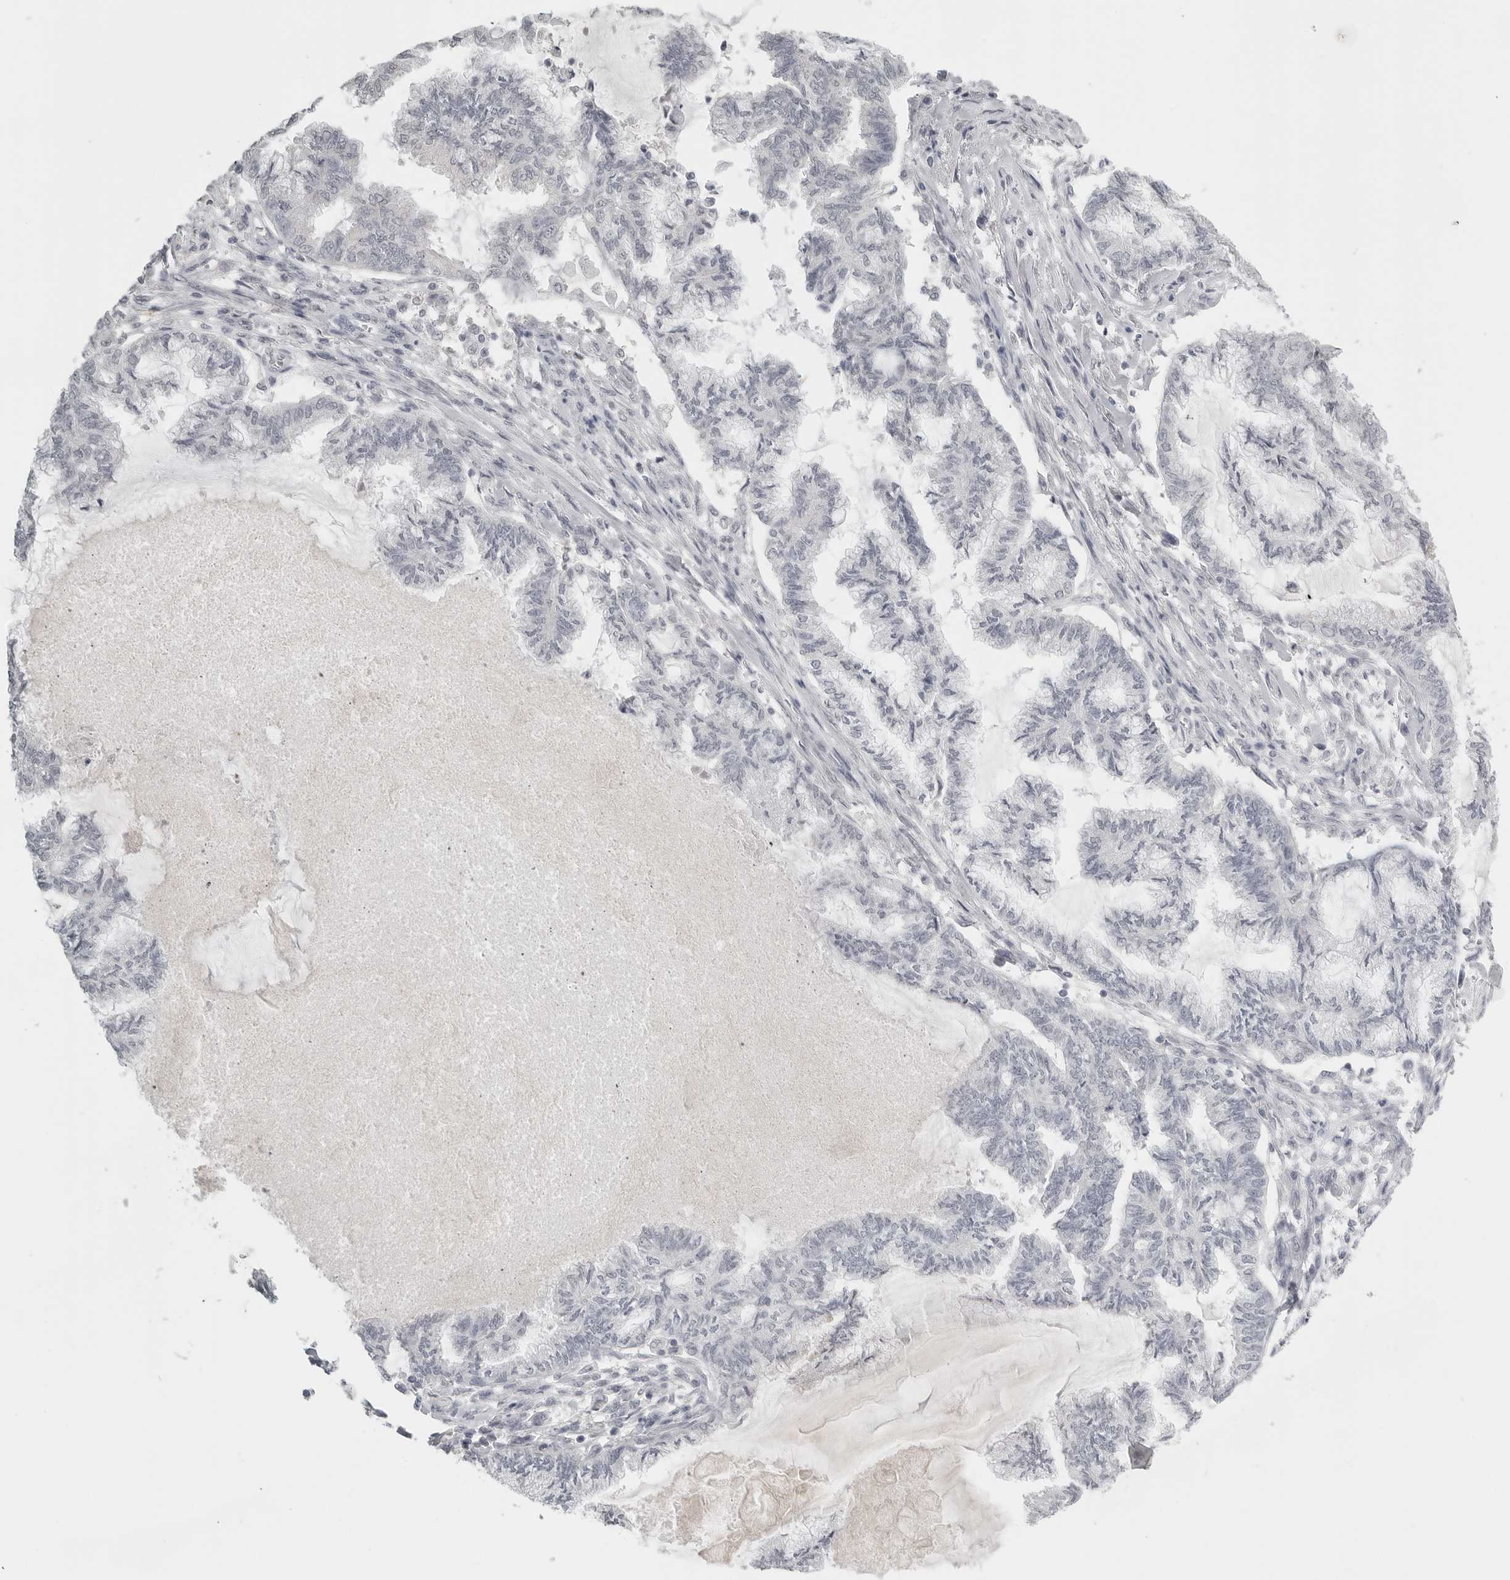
{"staining": {"intensity": "weak", "quantity": "<25%", "location": "nuclear"}, "tissue": "endometrial cancer", "cell_type": "Tumor cells", "image_type": "cancer", "snomed": [{"axis": "morphology", "description": "Adenocarcinoma, NOS"}, {"axis": "topography", "description": "Endometrium"}], "caption": "Endometrial adenocarcinoma stained for a protein using immunohistochemistry exhibits no staining tumor cells.", "gene": "BPIFA1", "patient": {"sex": "female", "age": 86}}